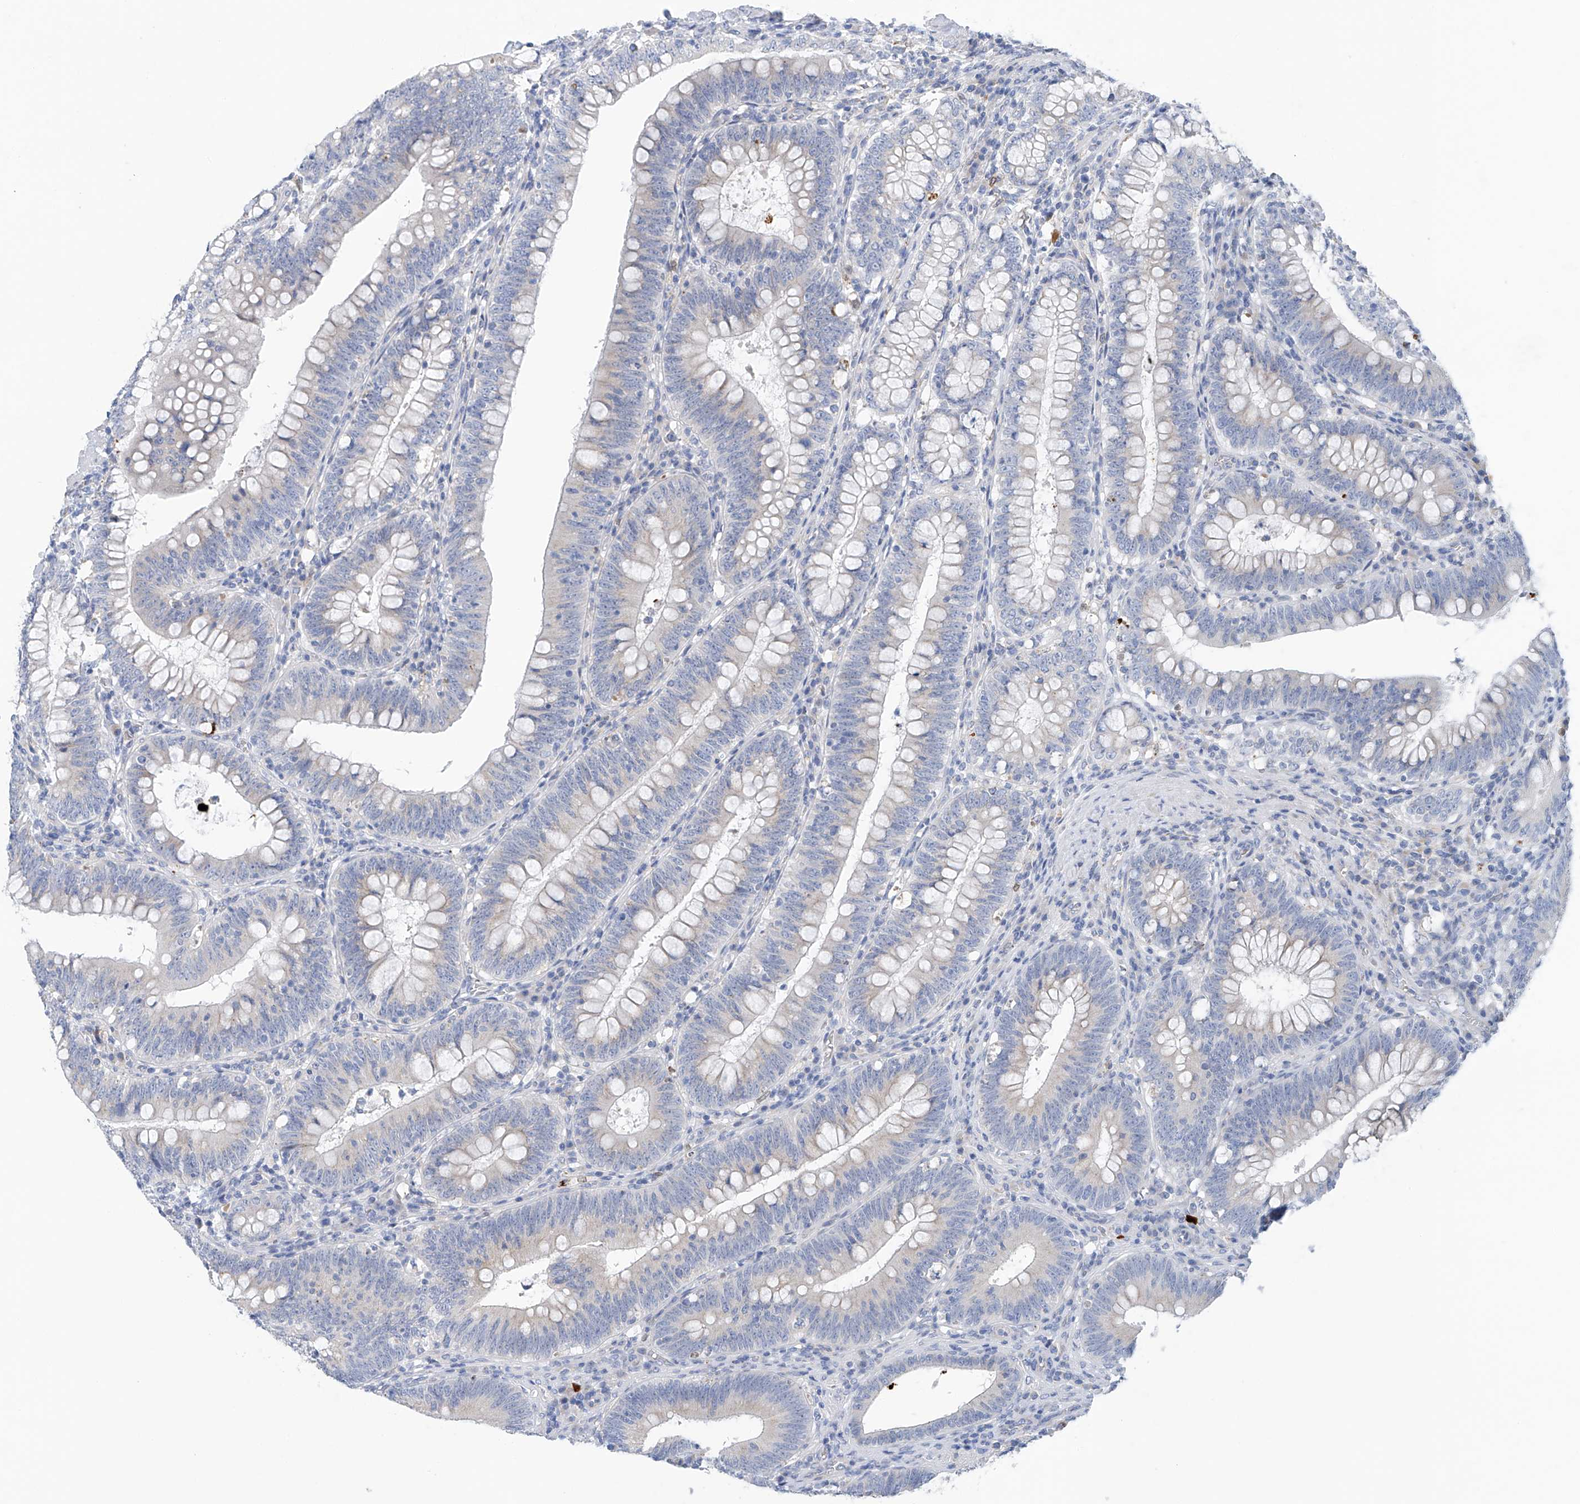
{"staining": {"intensity": "weak", "quantity": "<25%", "location": "cytoplasmic/membranous"}, "tissue": "colorectal cancer", "cell_type": "Tumor cells", "image_type": "cancer", "snomed": [{"axis": "morphology", "description": "Normal tissue, NOS"}, {"axis": "topography", "description": "Colon"}], "caption": "Immunohistochemistry image of neoplastic tissue: human colorectal cancer stained with DAB displays no significant protein positivity in tumor cells.", "gene": "CEP85L", "patient": {"sex": "female", "age": 82}}